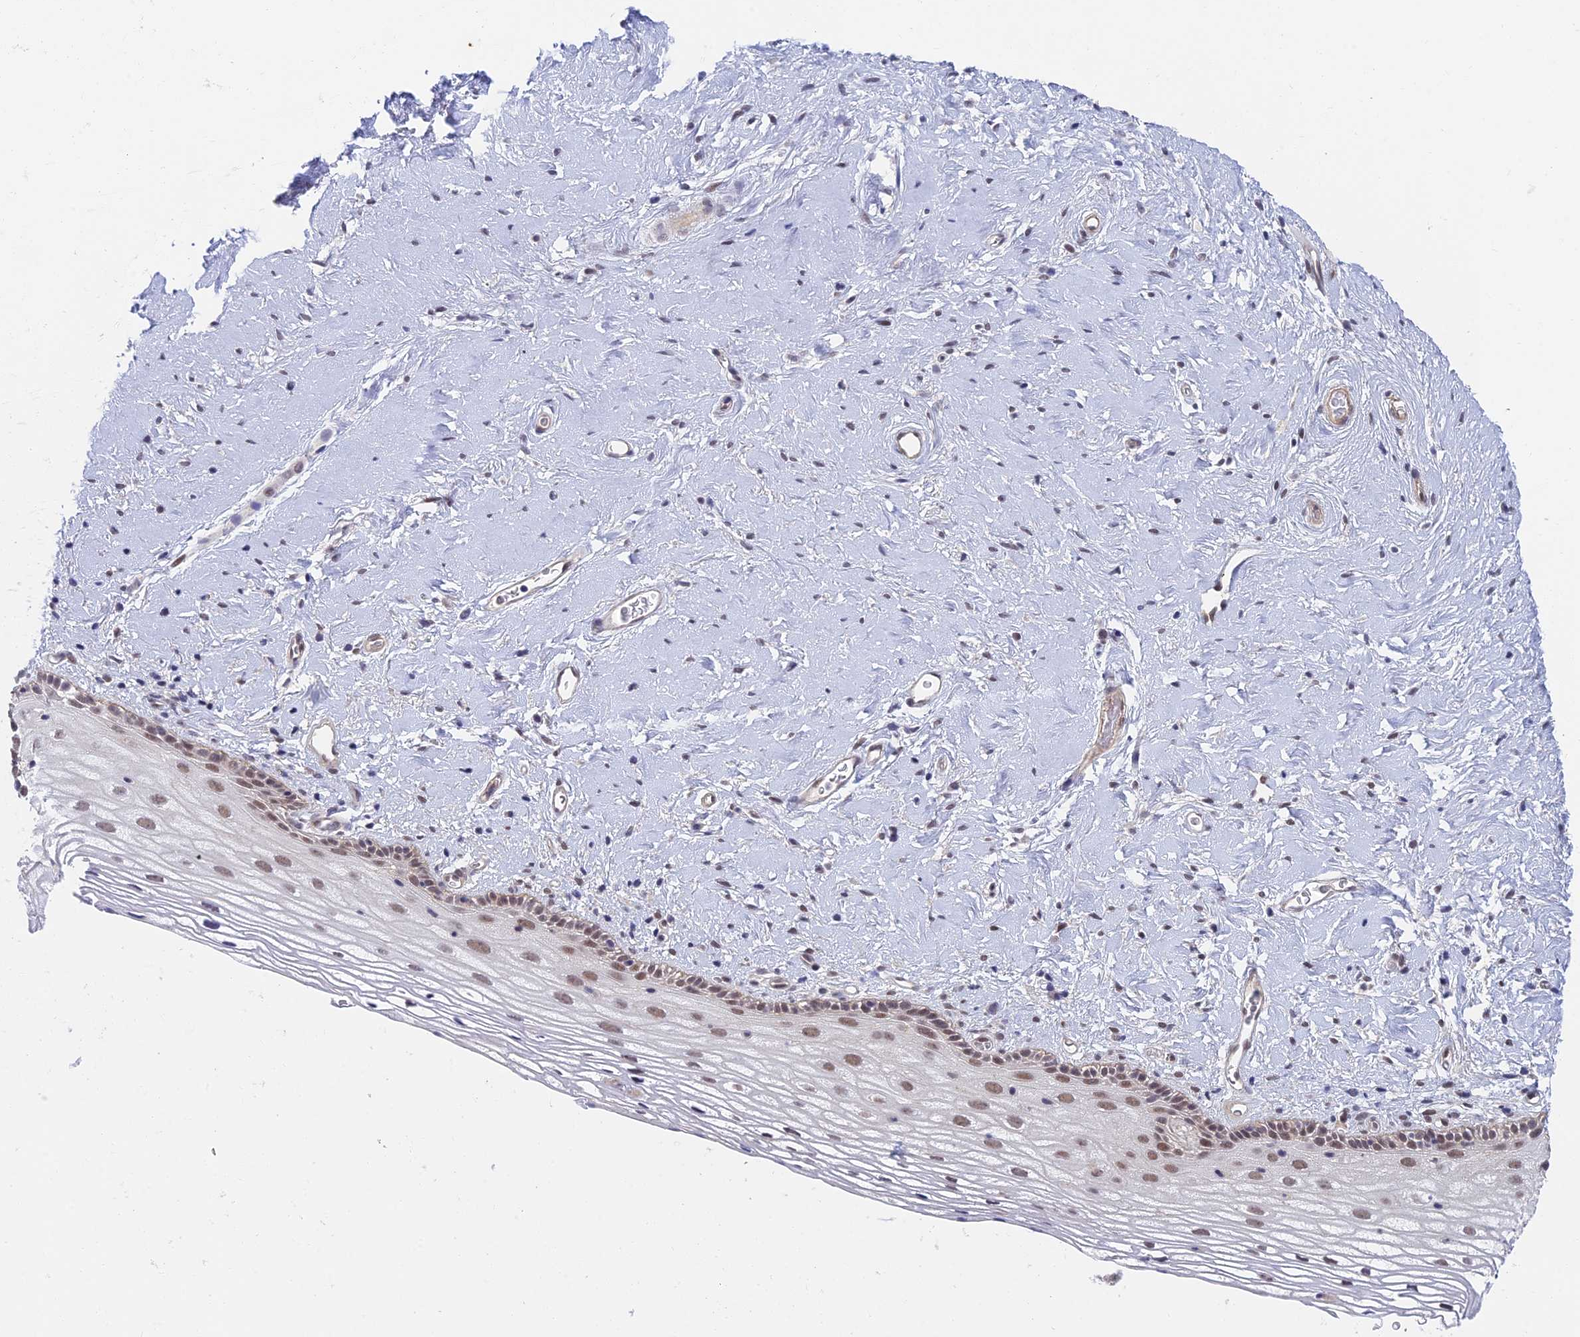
{"staining": {"intensity": "moderate", "quantity": "25%-75%", "location": "nuclear"}, "tissue": "vagina", "cell_type": "Squamous epithelial cells", "image_type": "normal", "snomed": [{"axis": "morphology", "description": "Normal tissue, NOS"}, {"axis": "morphology", "description": "Adenocarcinoma, NOS"}, {"axis": "topography", "description": "Rectum"}, {"axis": "topography", "description": "Vagina"}], "caption": "Brown immunohistochemical staining in unremarkable vagina displays moderate nuclear staining in approximately 25%-75% of squamous epithelial cells.", "gene": "NSMCE1", "patient": {"sex": "female", "age": 71}}